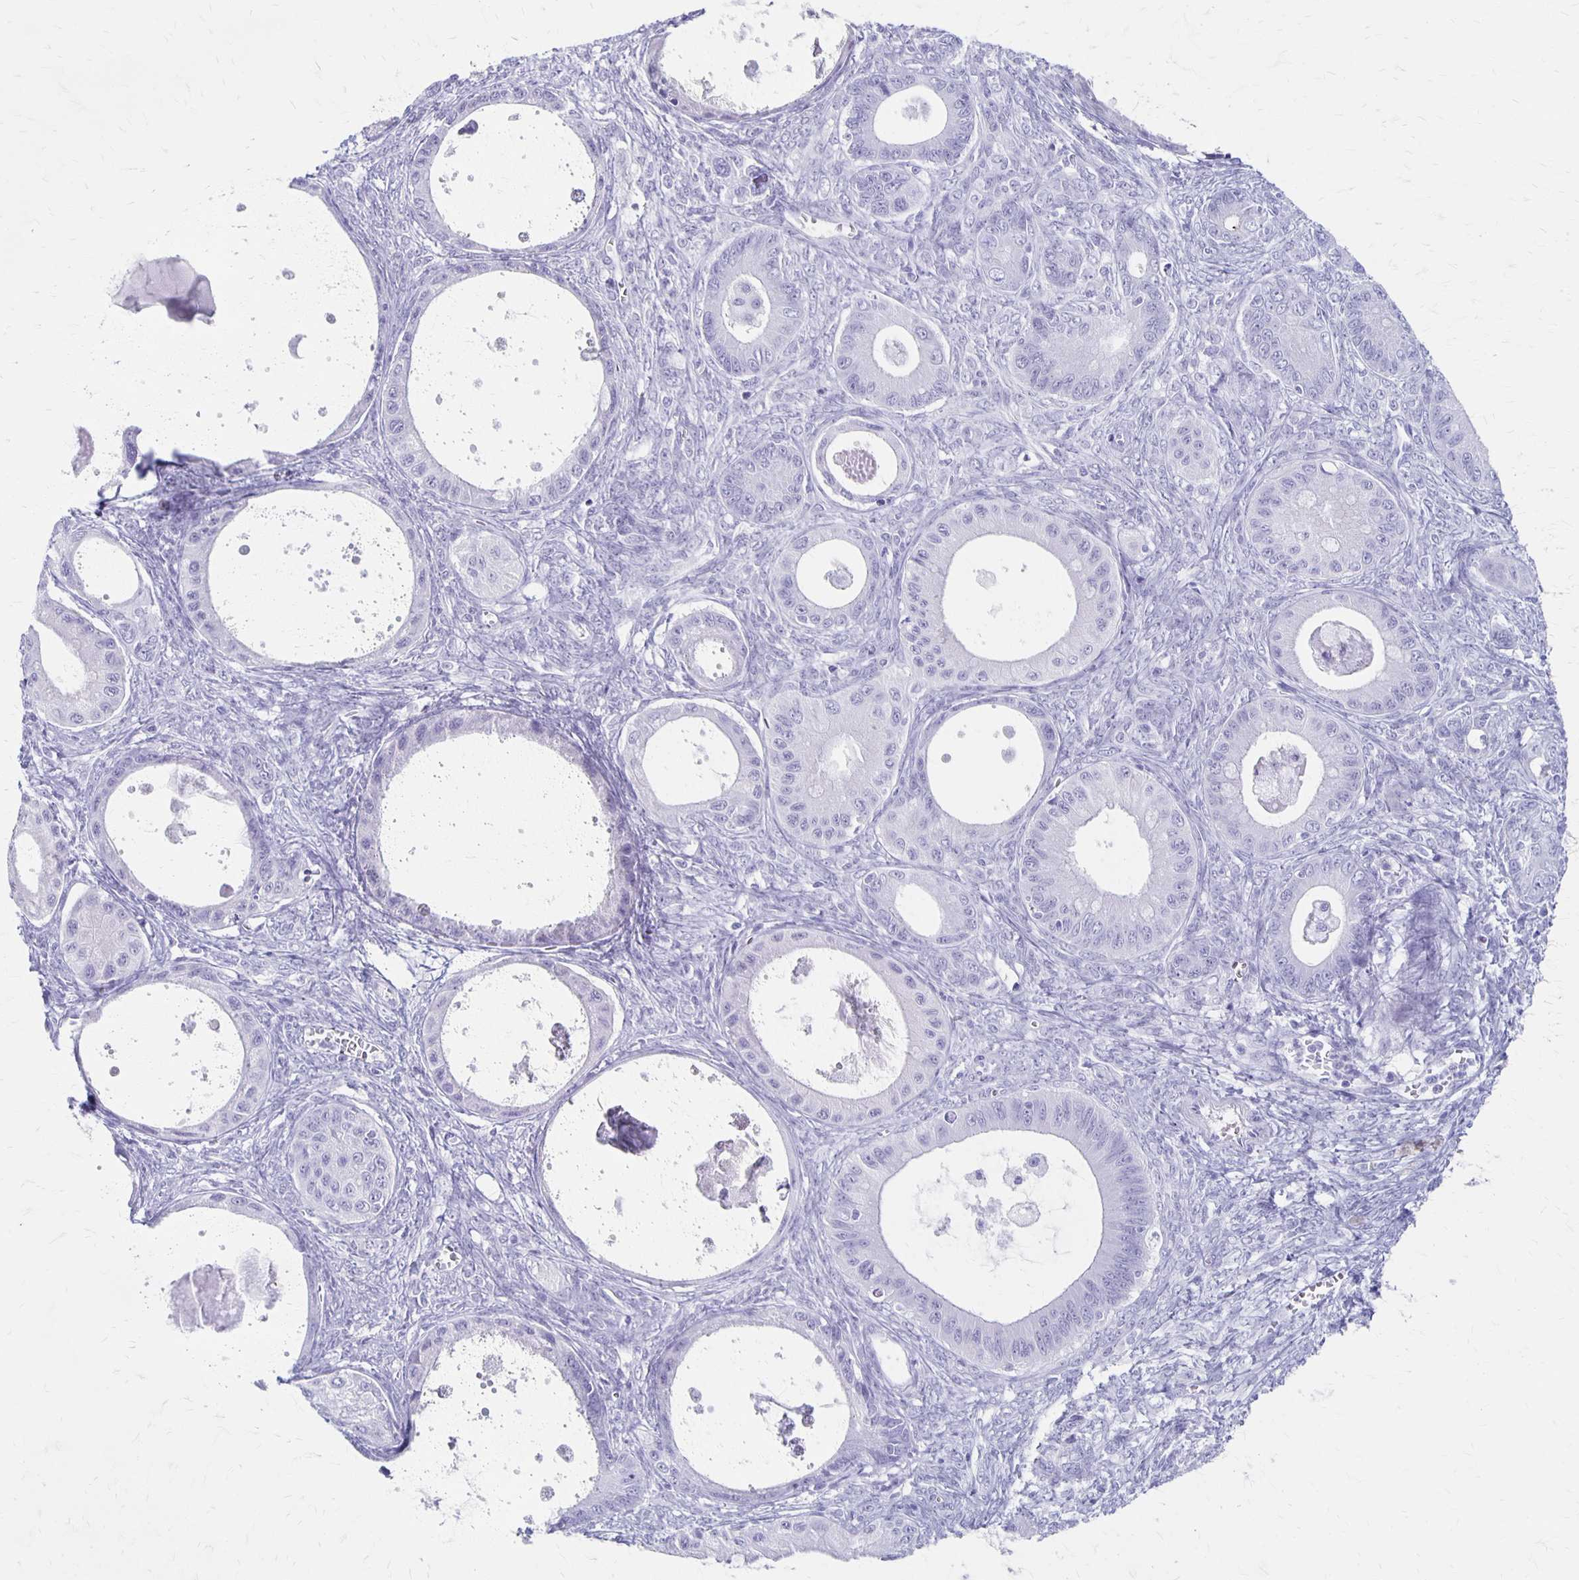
{"staining": {"intensity": "negative", "quantity": "none", "location": "none"}, "tissue": "ovarian cancer", "cell_type": "Tumor cells", "image_type": "cancer", "snomed": [{"axis": "morphology", "description": "Cystadenocarcinoma, mucinous, NOS"}, {"axis": "topography", "description": "Ovary"}], "caption": "Tumor cells are negative for brown protein staining in mucinous cystadenocarcinoma (ovarian). (IHC, brightfield microscopy, high magnification).", "gene": "MAGEC2", "patient": {"sex": "female", "age": 64}}